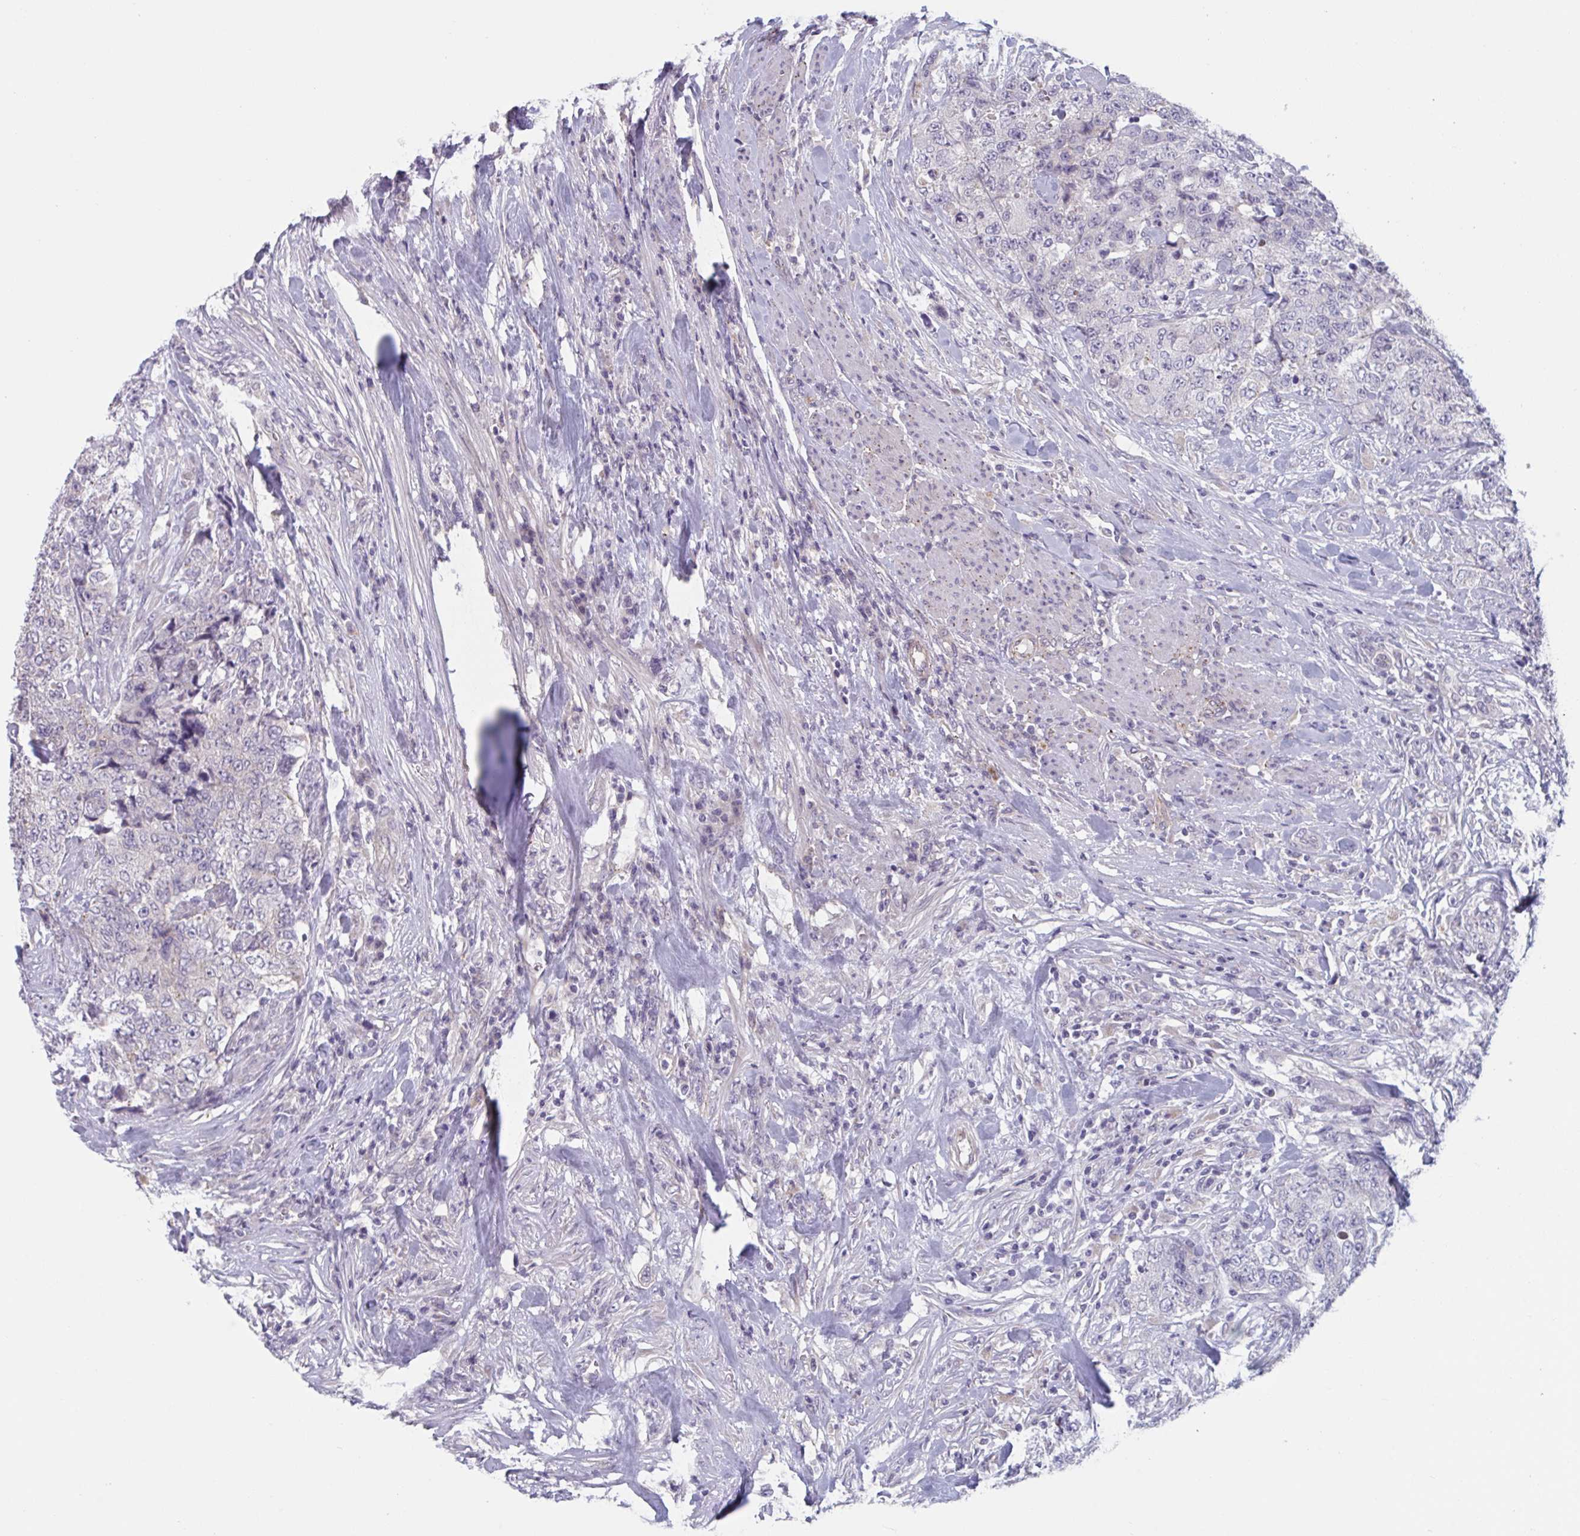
{"staining": {"intensity": "negative", "quantity": "none", "location": "none"}, "tissue": "urothelial cancer", "cell_type": "Tumor cells", "image_type": "cancer", "snomed": [{"axis": "morphology", "description": "Urothelial carcinoma, High grade"}, {"axis": "topography", "description": "Urinary bladder"}], "caption": "Tumor cells show no significant staining in urothelial carcinoma (high-grade).", "gene": "TNFSF10", "patient": {"sex": "female", "age": 78}}